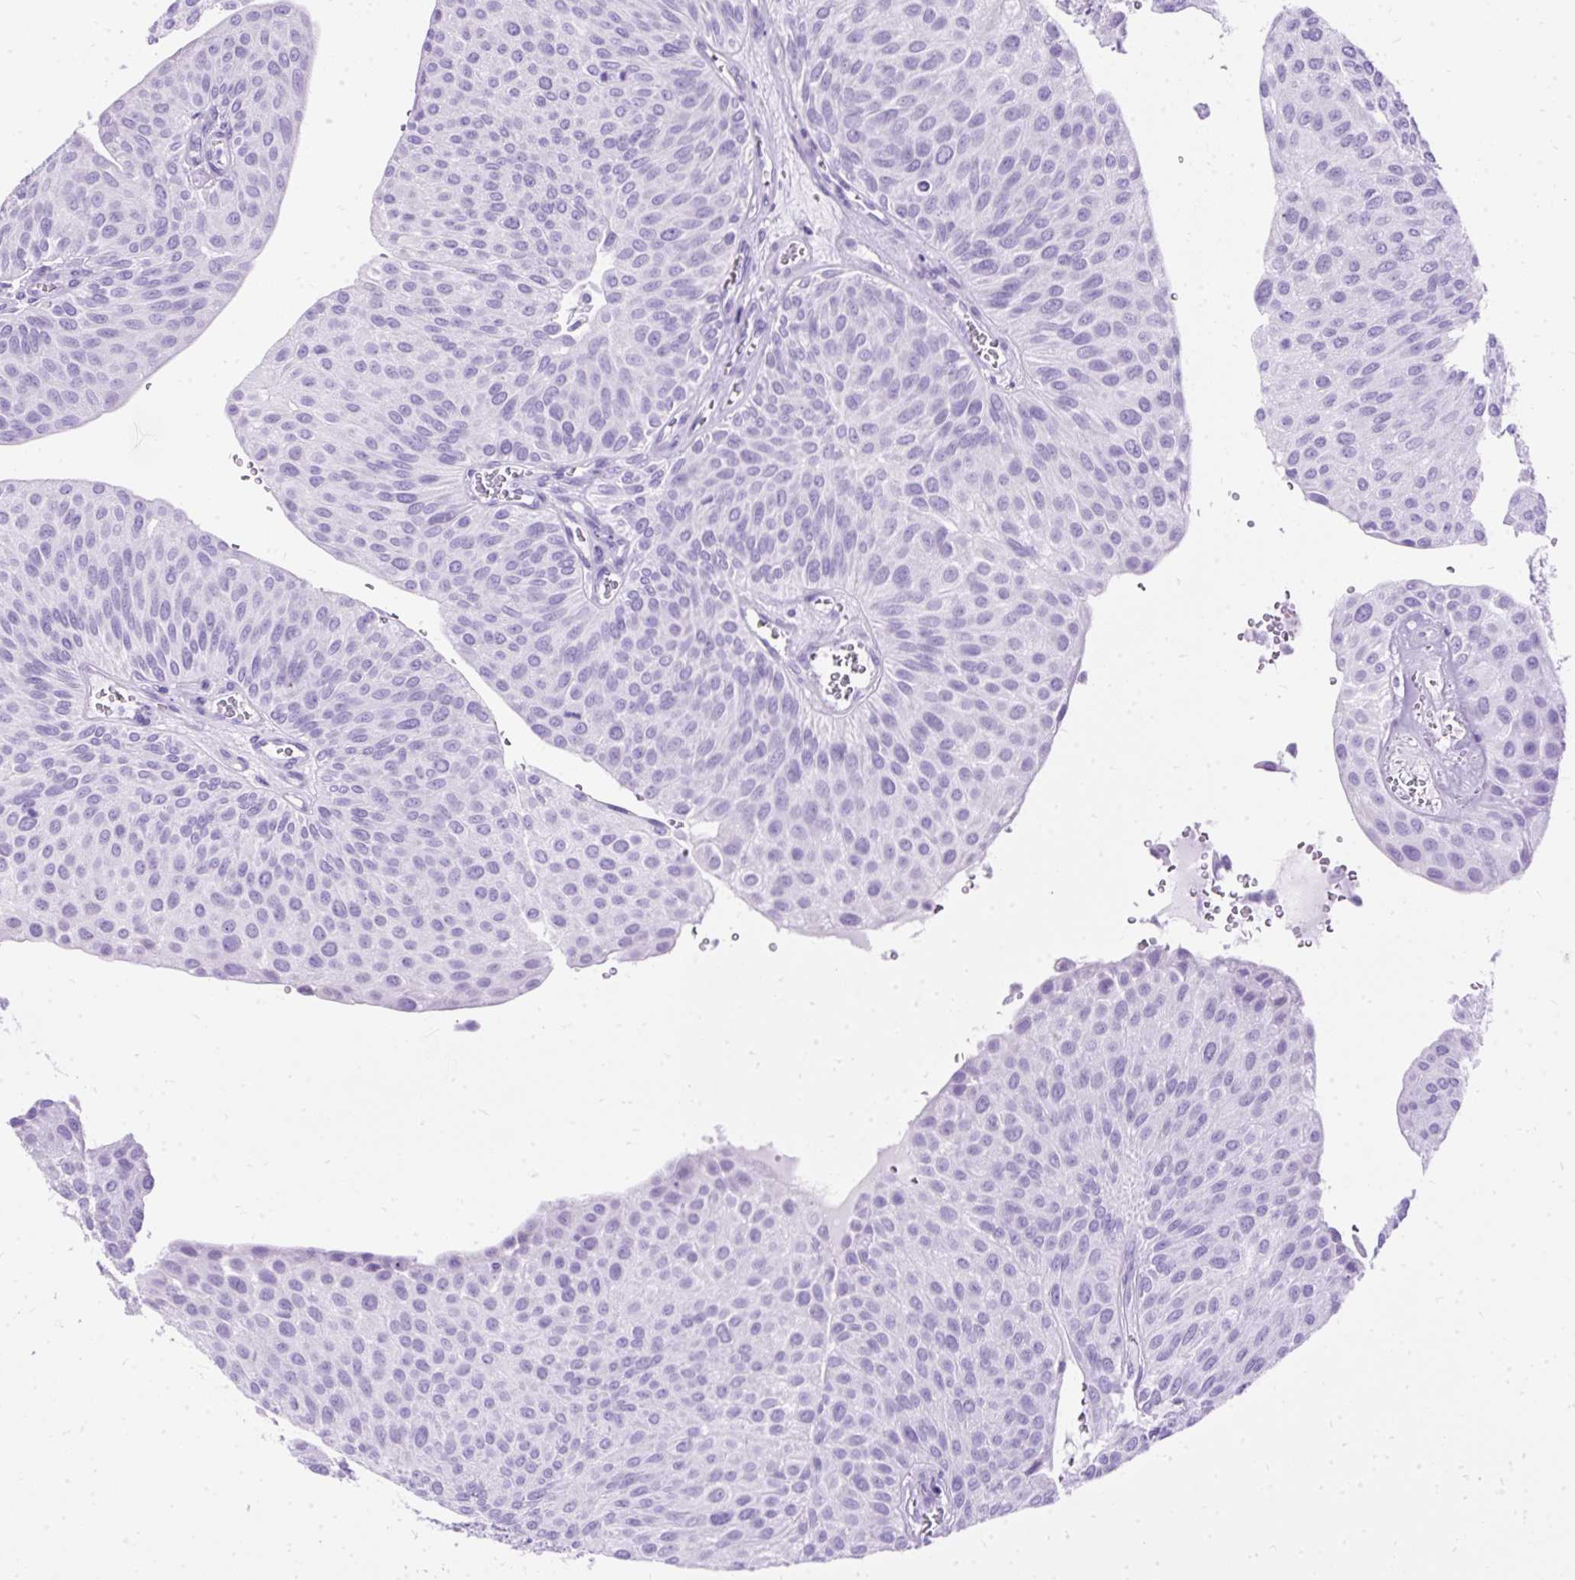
{"staining": {"intensity": "negative", "quantity": "none", "location": "none"}, "tissue": "urothelial cancer", "cell_type": "Tumor cells", "image_type": "cancer", "snomed": [{"axis": "morphology", "description": "Urothelial carcinoma, NOS"}, {"axis": "topography", "description": "Urinary bladder"}], "caption": "An immunohistochemistry micrograph of transitional cell carcinoma is shown. There is no staining in tumor cells of transitional cell carcinoma.", "gene": "PVALB", "patient": {"sex": "male", "age": 67}}